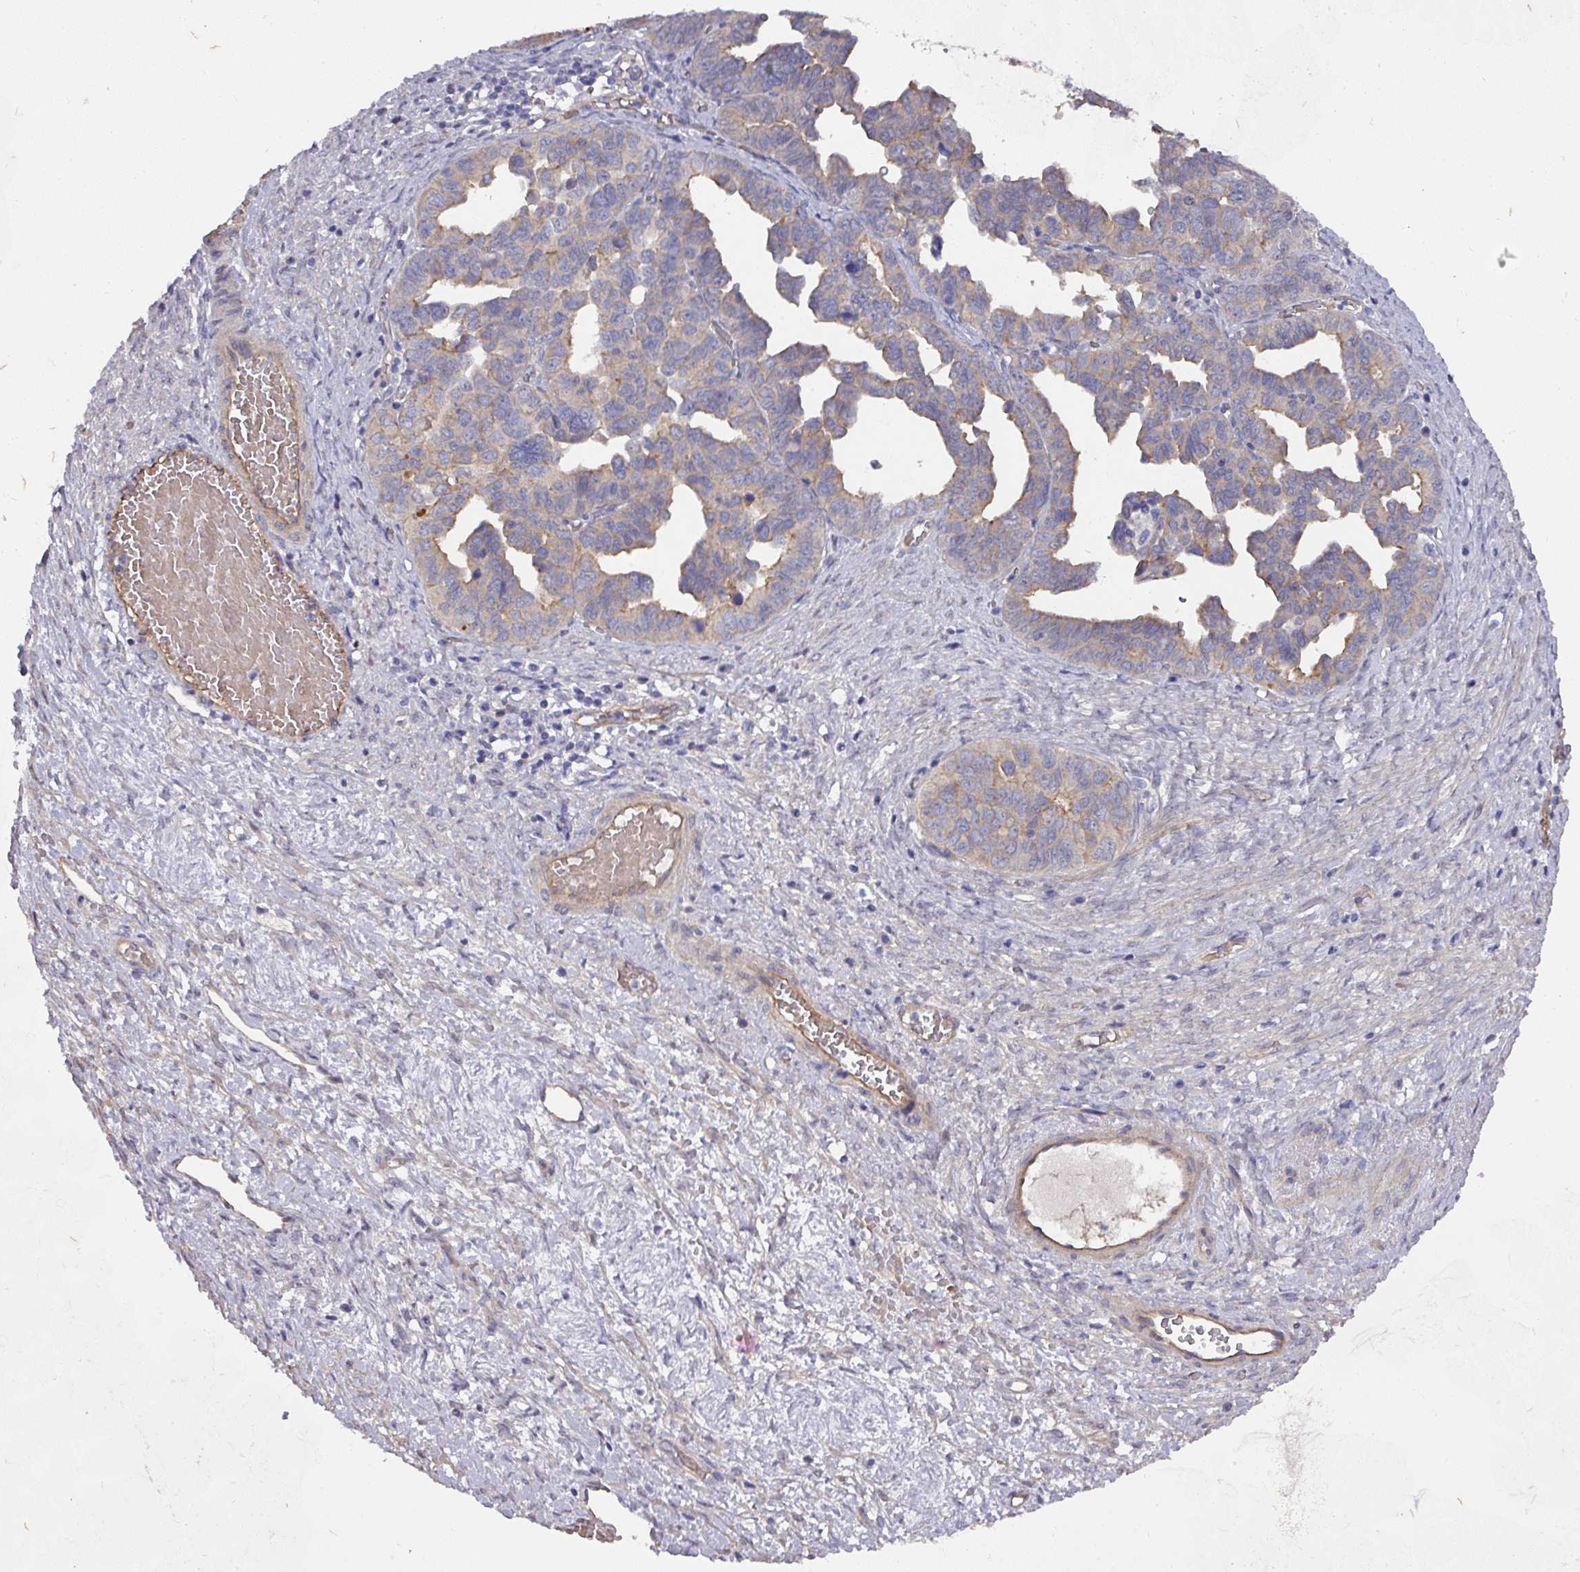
{"staining": {"intensity": "weak", "quantity": "<25%", "location": "cytoplasmic/membranous"}, "tissue": "ovarian cancer", "cell_type": "Tumor cells", "image_type": "cancer", "snomed": [{"axis": "morphology", "description": "Cystadenocarcinoma, serous, NOS"}, {"axis": "topography", "description": "Ovary"}], "caption": "IHC micrograph of human ovarian serous cystadenocarcinoma stained for a protein (brown), which reveals no staining in tumor cells.", "gene": "PRR5", "patient": {"sex": "female", "age": 64}}